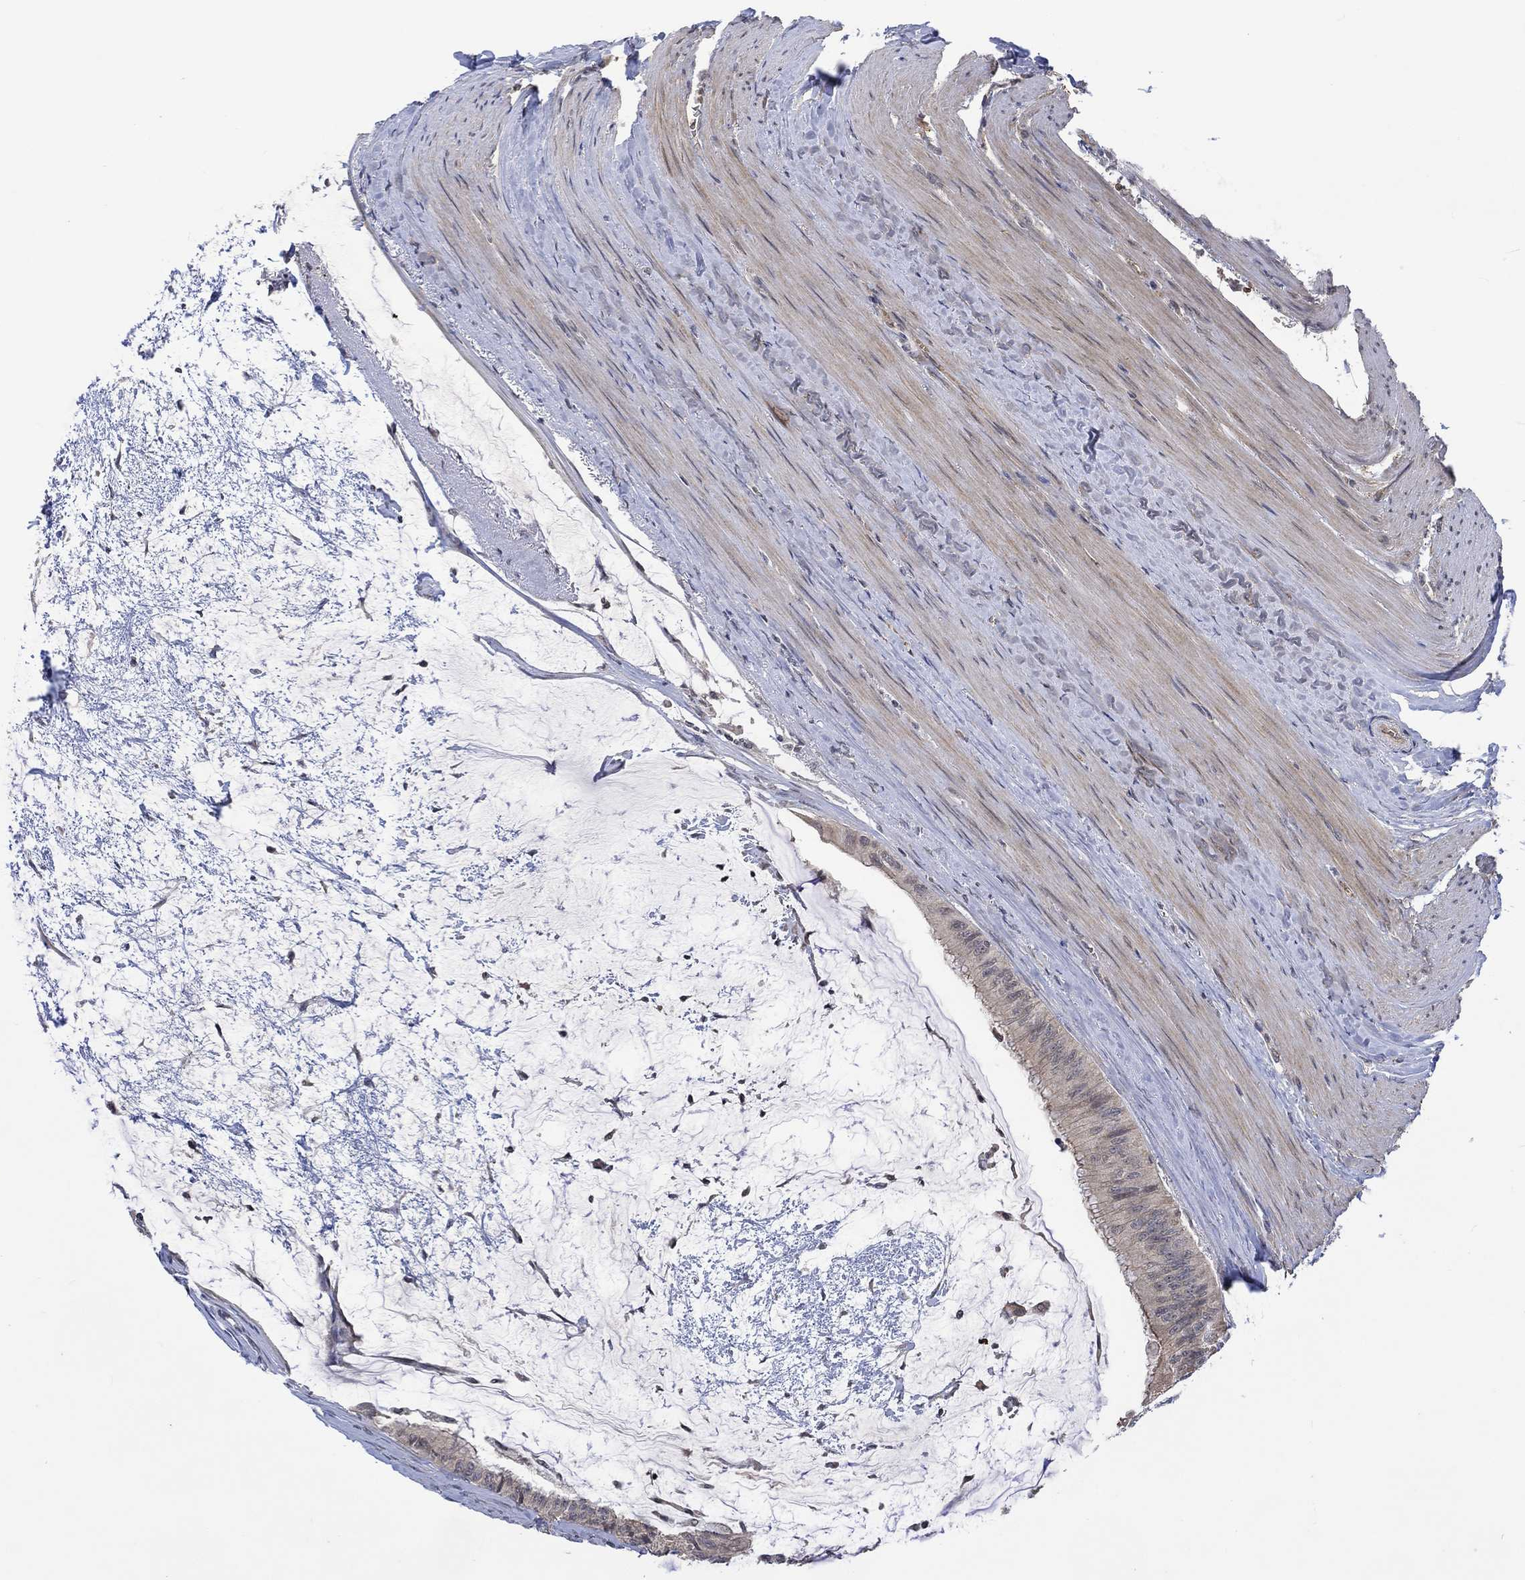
{"staining": {"intensity": "strong", "quantity": "<25%", "location": "cytoplasmic/membranous"}, "tissue": "colorectal cancer", "cell_type": "Tumor cells", "image_type": "cancer", "snomed": [{"axis": "morphology", "description": "Normal tissue, NOS"}, {"axis": "morphology", "description": "Adenocarcinoma, NOS"}, {"axis": "topography", "description": "Colon"}], "caption": "Adenocarcinoma (colorectal) stained with a protein marker reveals strong staining in tumor cells.", "gene": "GRIN2D", "patient": {"sex": "male", "age": 65}}